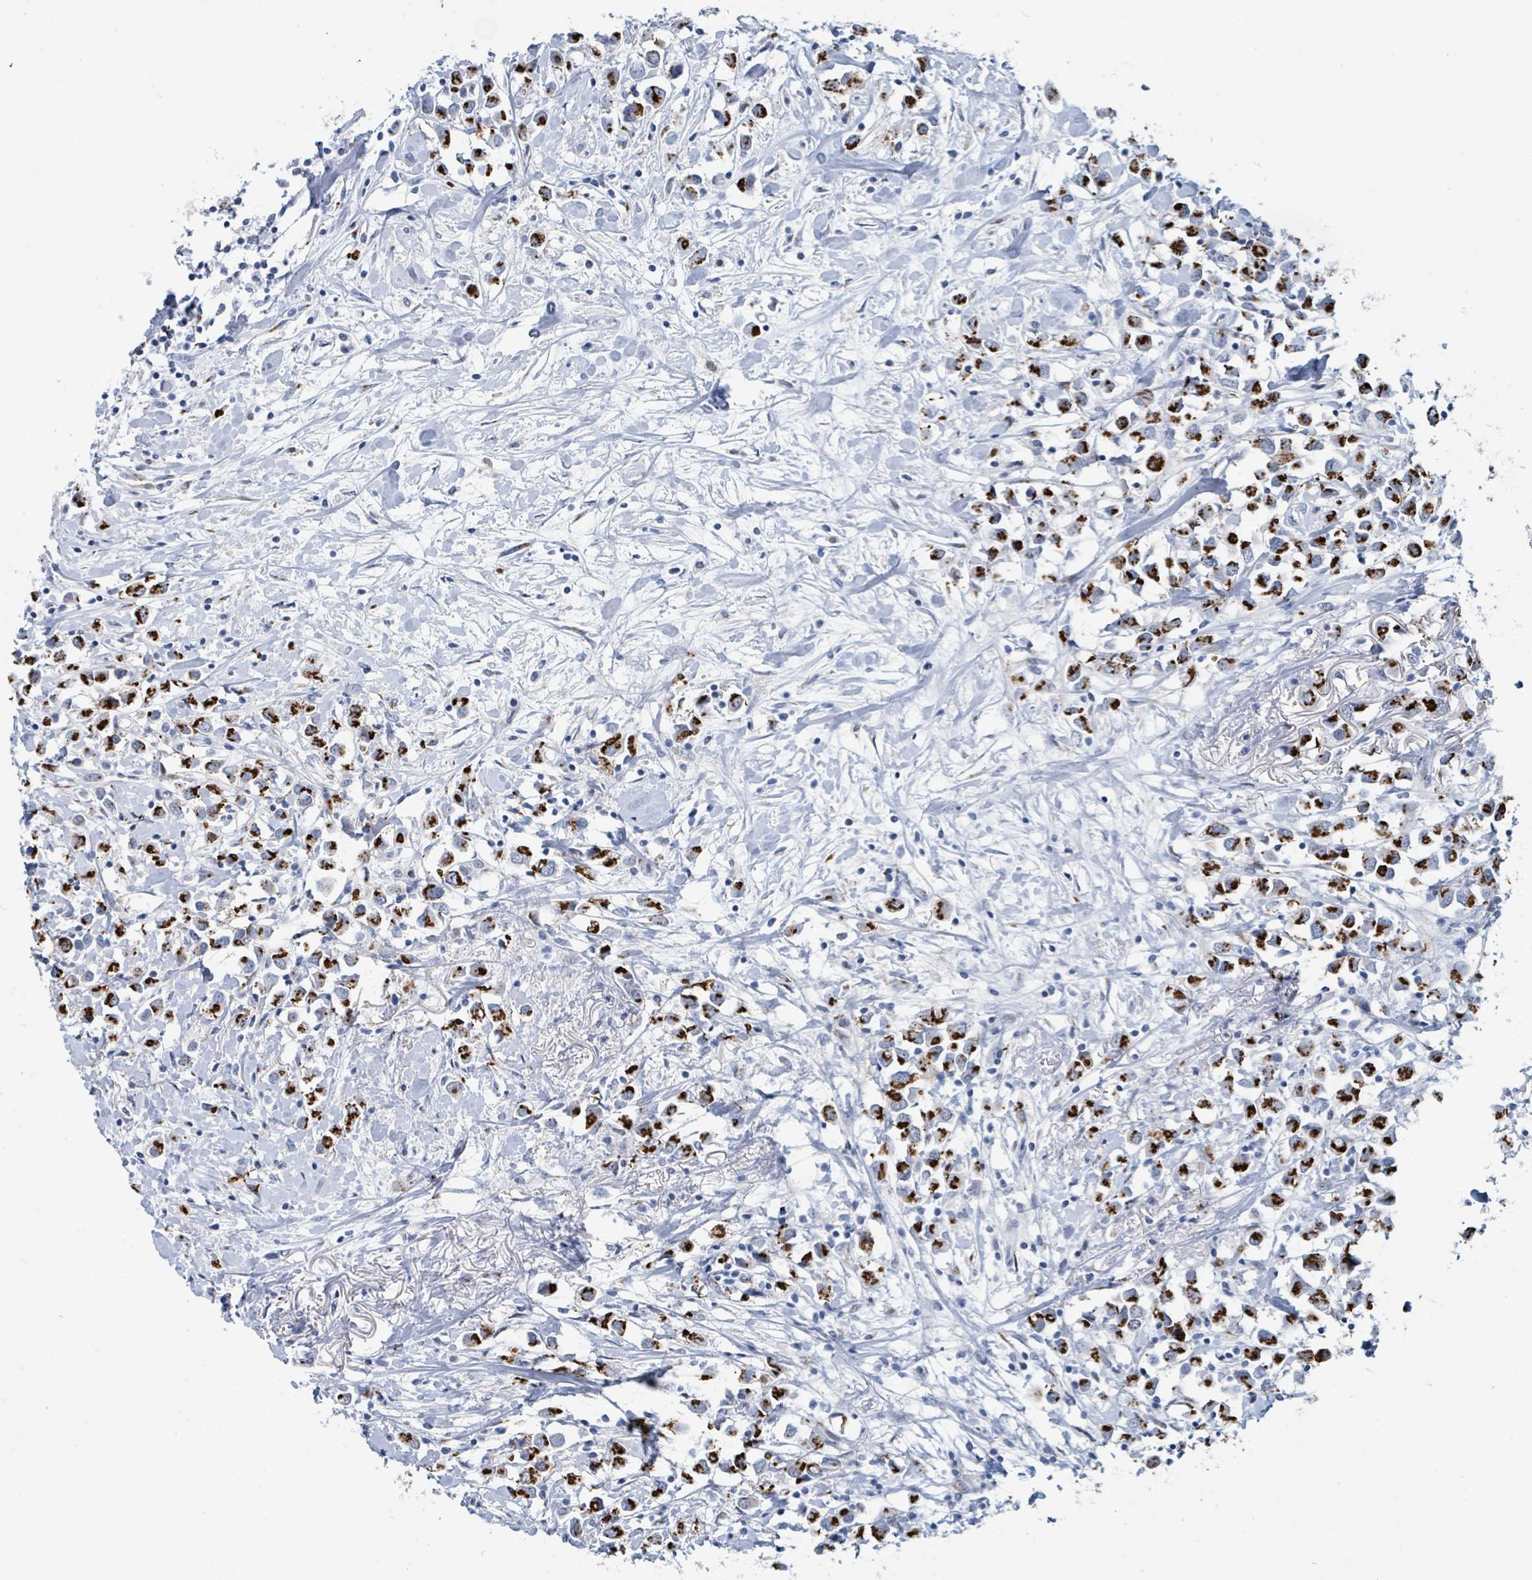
{"staining": {"intensity": "strong", "quantity": "25%-75%", "location": "cytoplasmic/membranous"}, "tissue": "breast cancer", "cell_type": "Tumor cells", "image_type": "cancer", "snomed": [{"axis": "morphology", "description": "Duct carcinoma"}, {"axis": "topography", "description": "Breast"}], "caption": "Protein expression by IHC demonstrates strong cytoplasmic/membranous positivity in about 25%-75% of tumor cells in infiltrating ductal carcinoma (breast).", "gene": "DCAF5", "patient": {"sex": "female", "age": 61}}